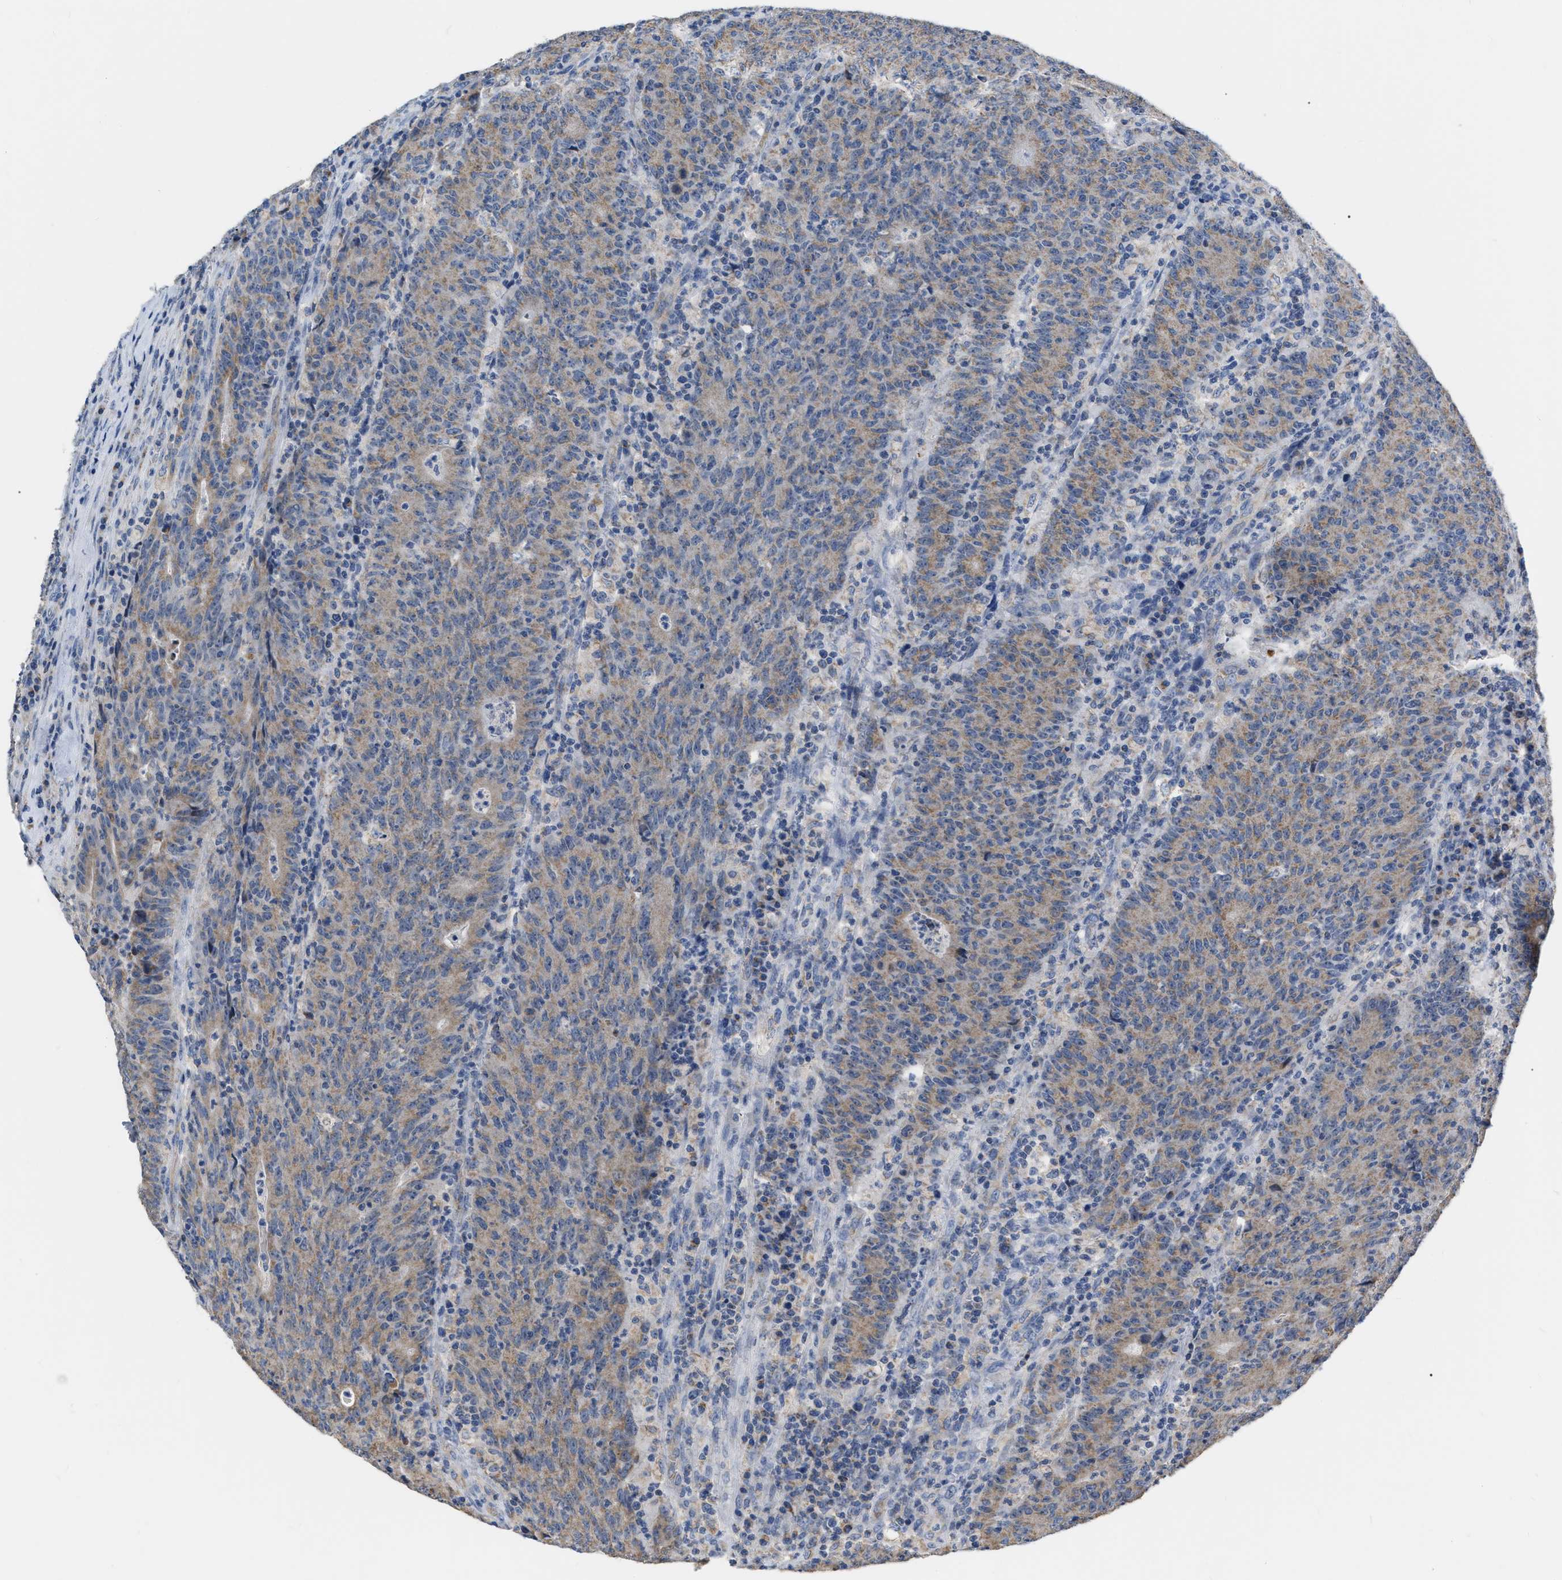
{"staining": {"intensity": "weak", "quantity": ">75%", "location": "cytoplasmic/membranous"}, "tissue": "colorectal cancer", "cell_type": "Tumor cells", "image_type": "cancer", "snomed": [{"axis": "morphology", "description": "Adenocarcinoma, NOS"}, {"axis": "topography", "description": "Colon"}], "caption": "Colorectal cancer (adenocarcinoma) was stained to show a protein in brown. There is low levels of weak cytoplasmic/membranous positivity in approximately >75% of tumor cells. (brown staining indicates protein expression, while blue staining denotes nuclei).", "gene": "DDX56", "patient": {"sex": "female", "age": 75}}